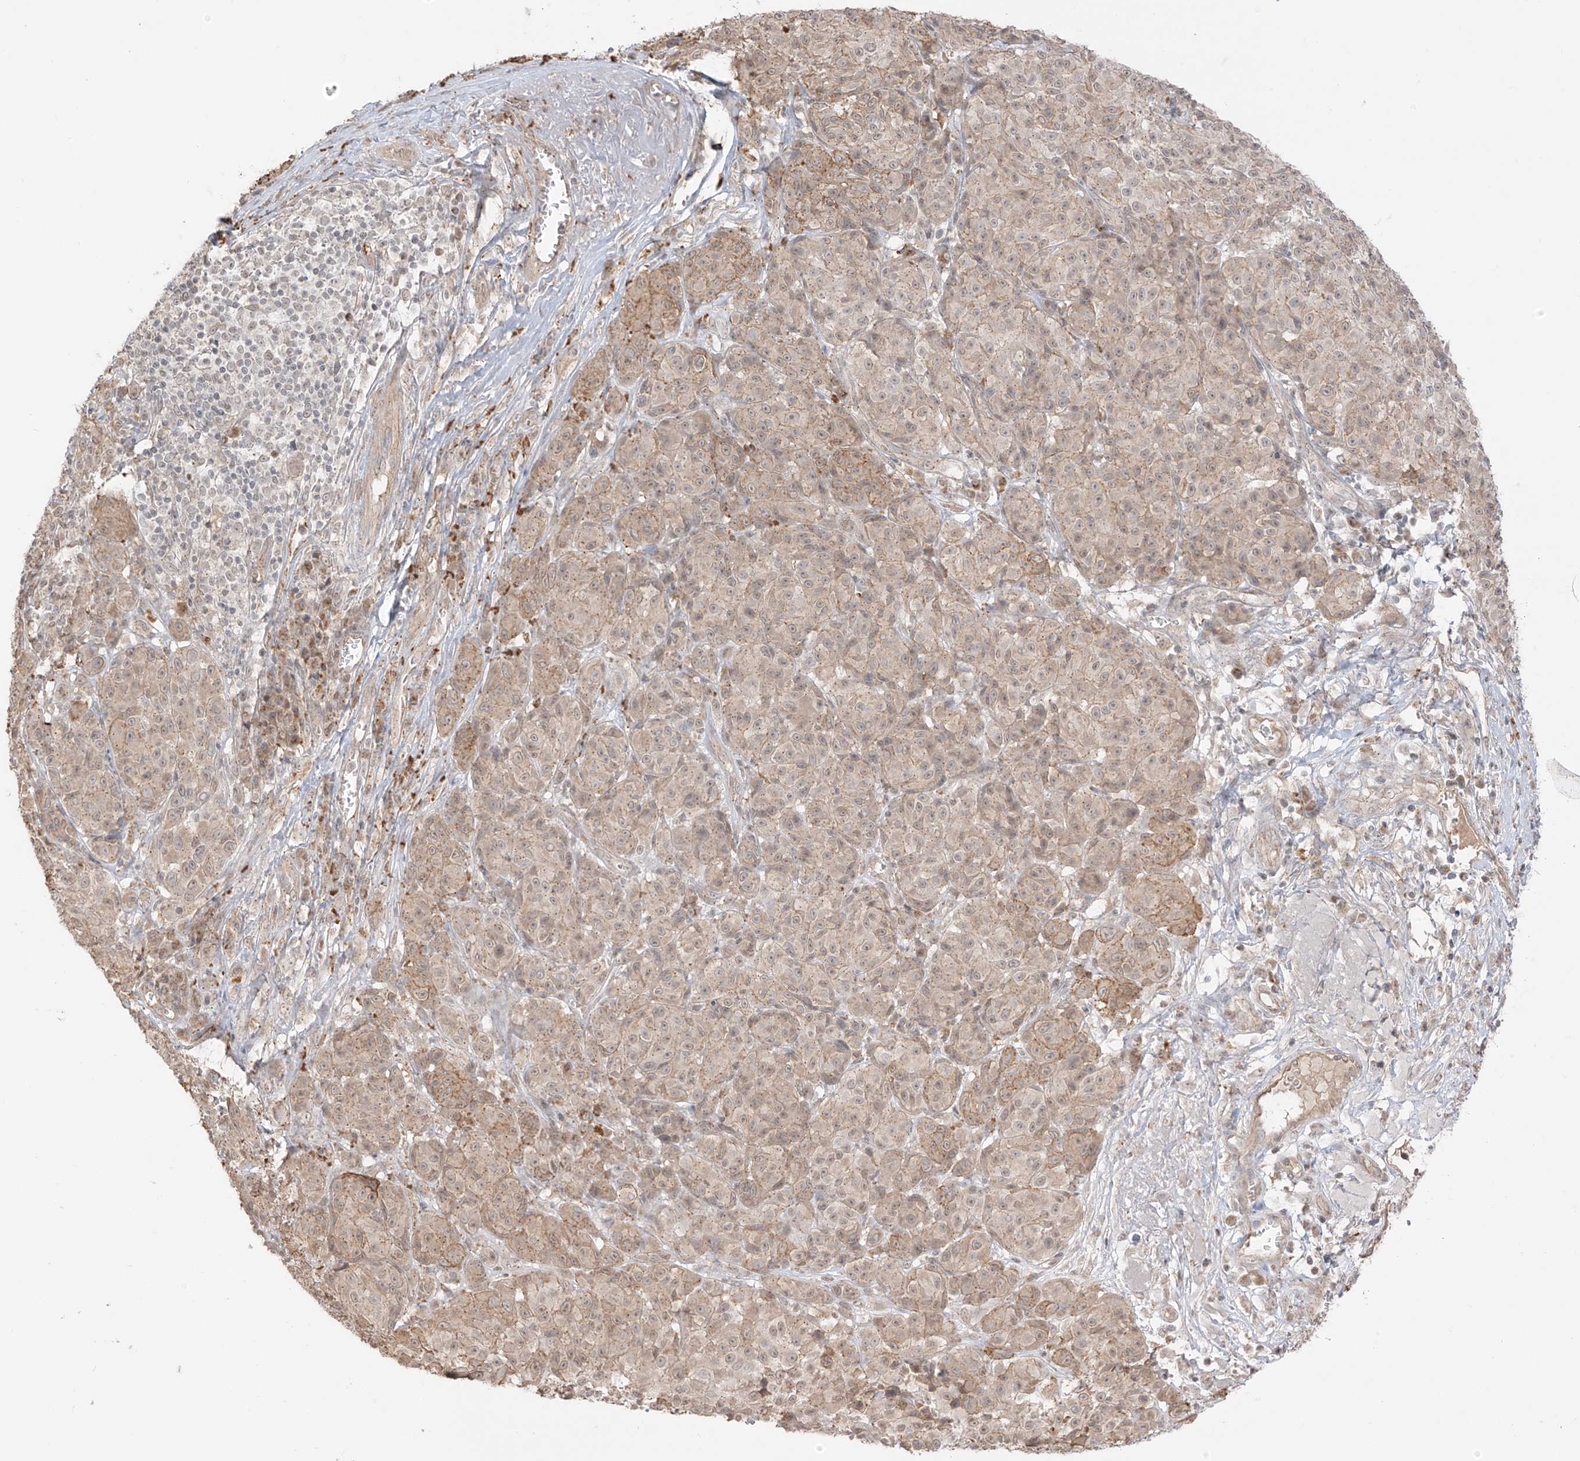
{"staining": {"intensity": "weak", "quantity": ">75%", "location": "cytoplasmic/membranous"}, "tissue": "melanoma", "cell_type": "Tumor cells", "image_type": "cancer", "snomed": [{"axis": "morphology", "description": "Malignant melanoma, NOS"}, {"axis": "topography", "description": "Skin"}], "caption": "Protein expression analysis of human melanoma reveals weak cytoplasmic/membranous expression in about >75% of tumor cells. The protein of interest is shown in brown color, while the nuclei are stained blue.", "gene": "N4BP3", "patient": {"sex": "male", "age": 73}}